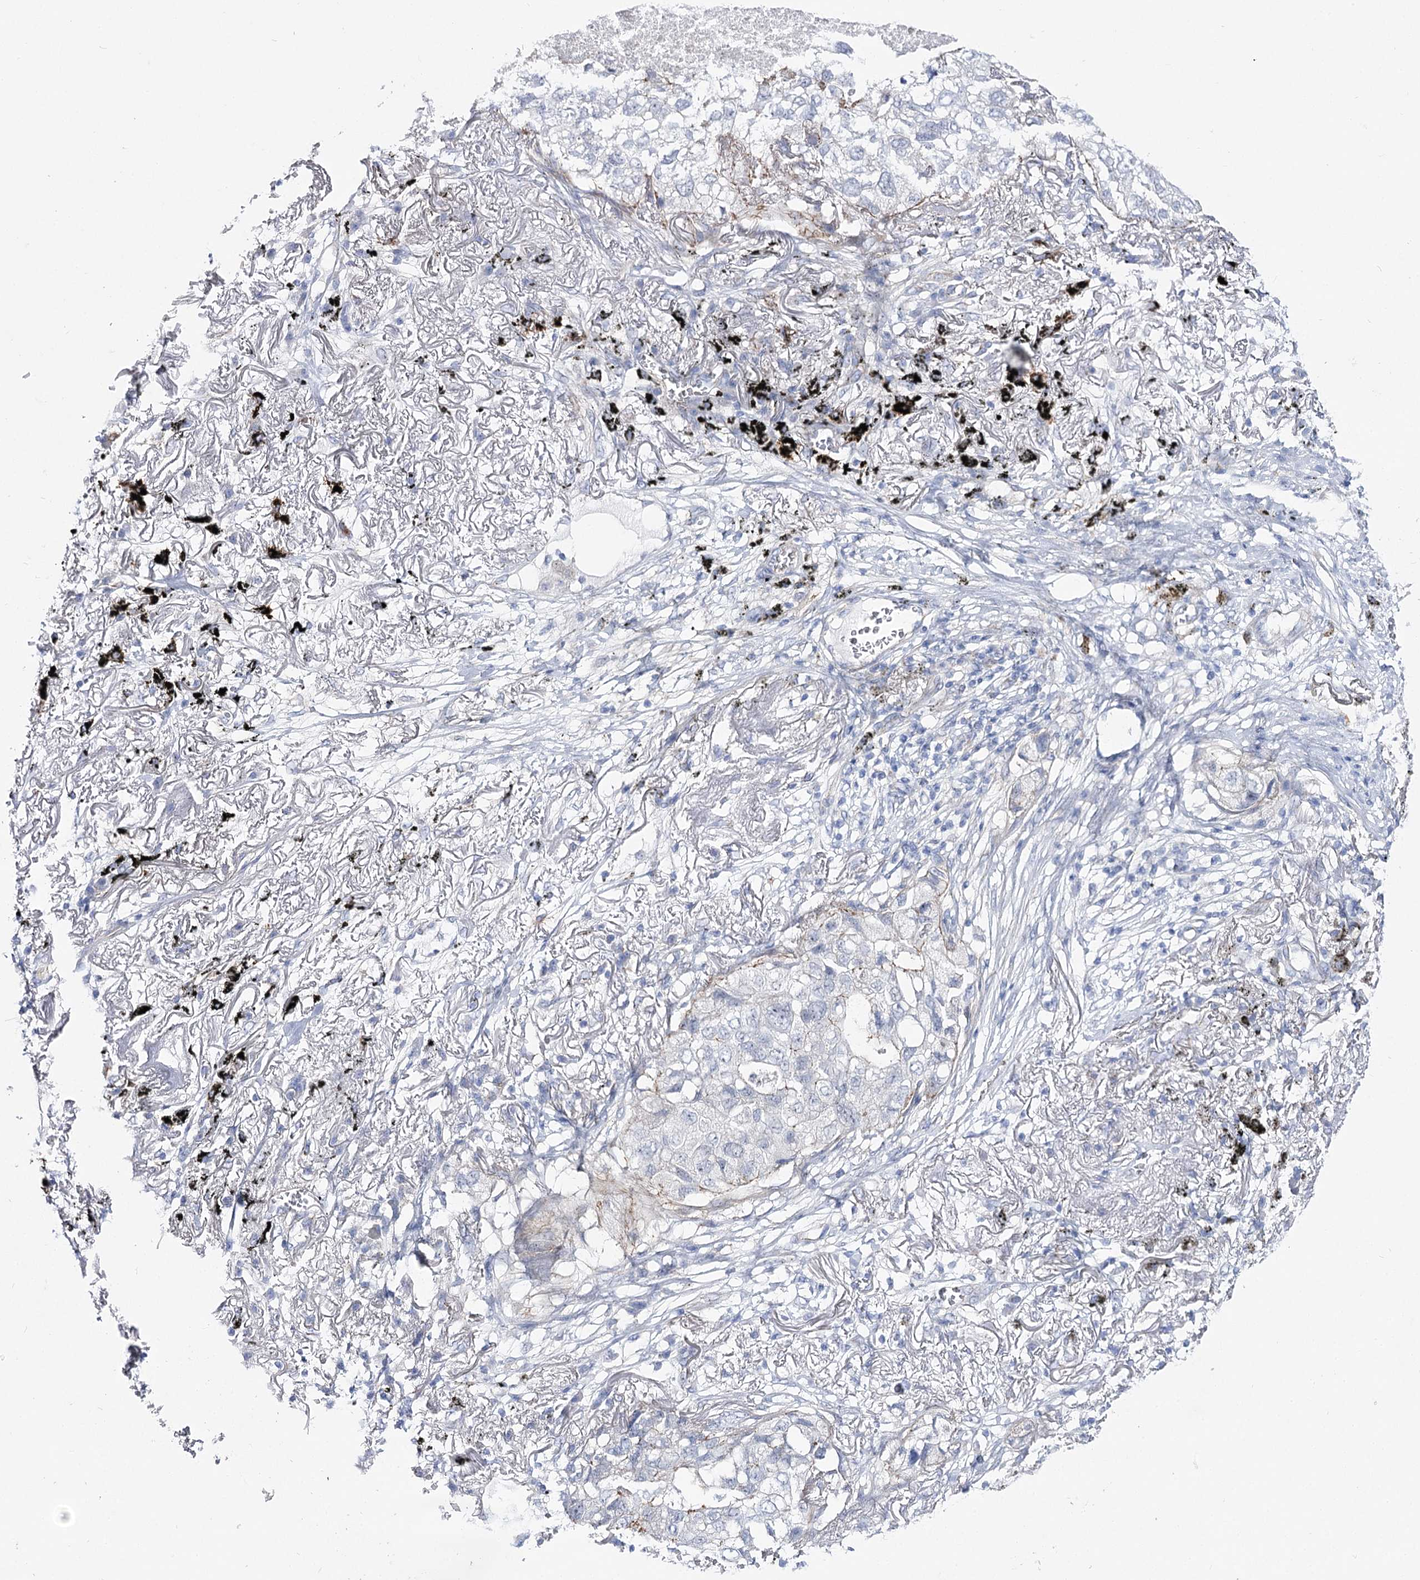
{"staining": {"intensity": "negative", "quantity": "none", "location": "none"}, "tissue": "lung cancer", "cell_type": "Tumor cells", "image_type": "cancer", "snomed": [{"axis": "morphology", "description": "Adenocarcinoma, NOS"}, {"axis": "topography", "description": "Lung"}], "caption": "This is an immunohistochemistry micrograph of human lung cancer. There is no staining in tumor cells.", "gene": "NRAP", "patient": {"sex": "male", "age": 65}}